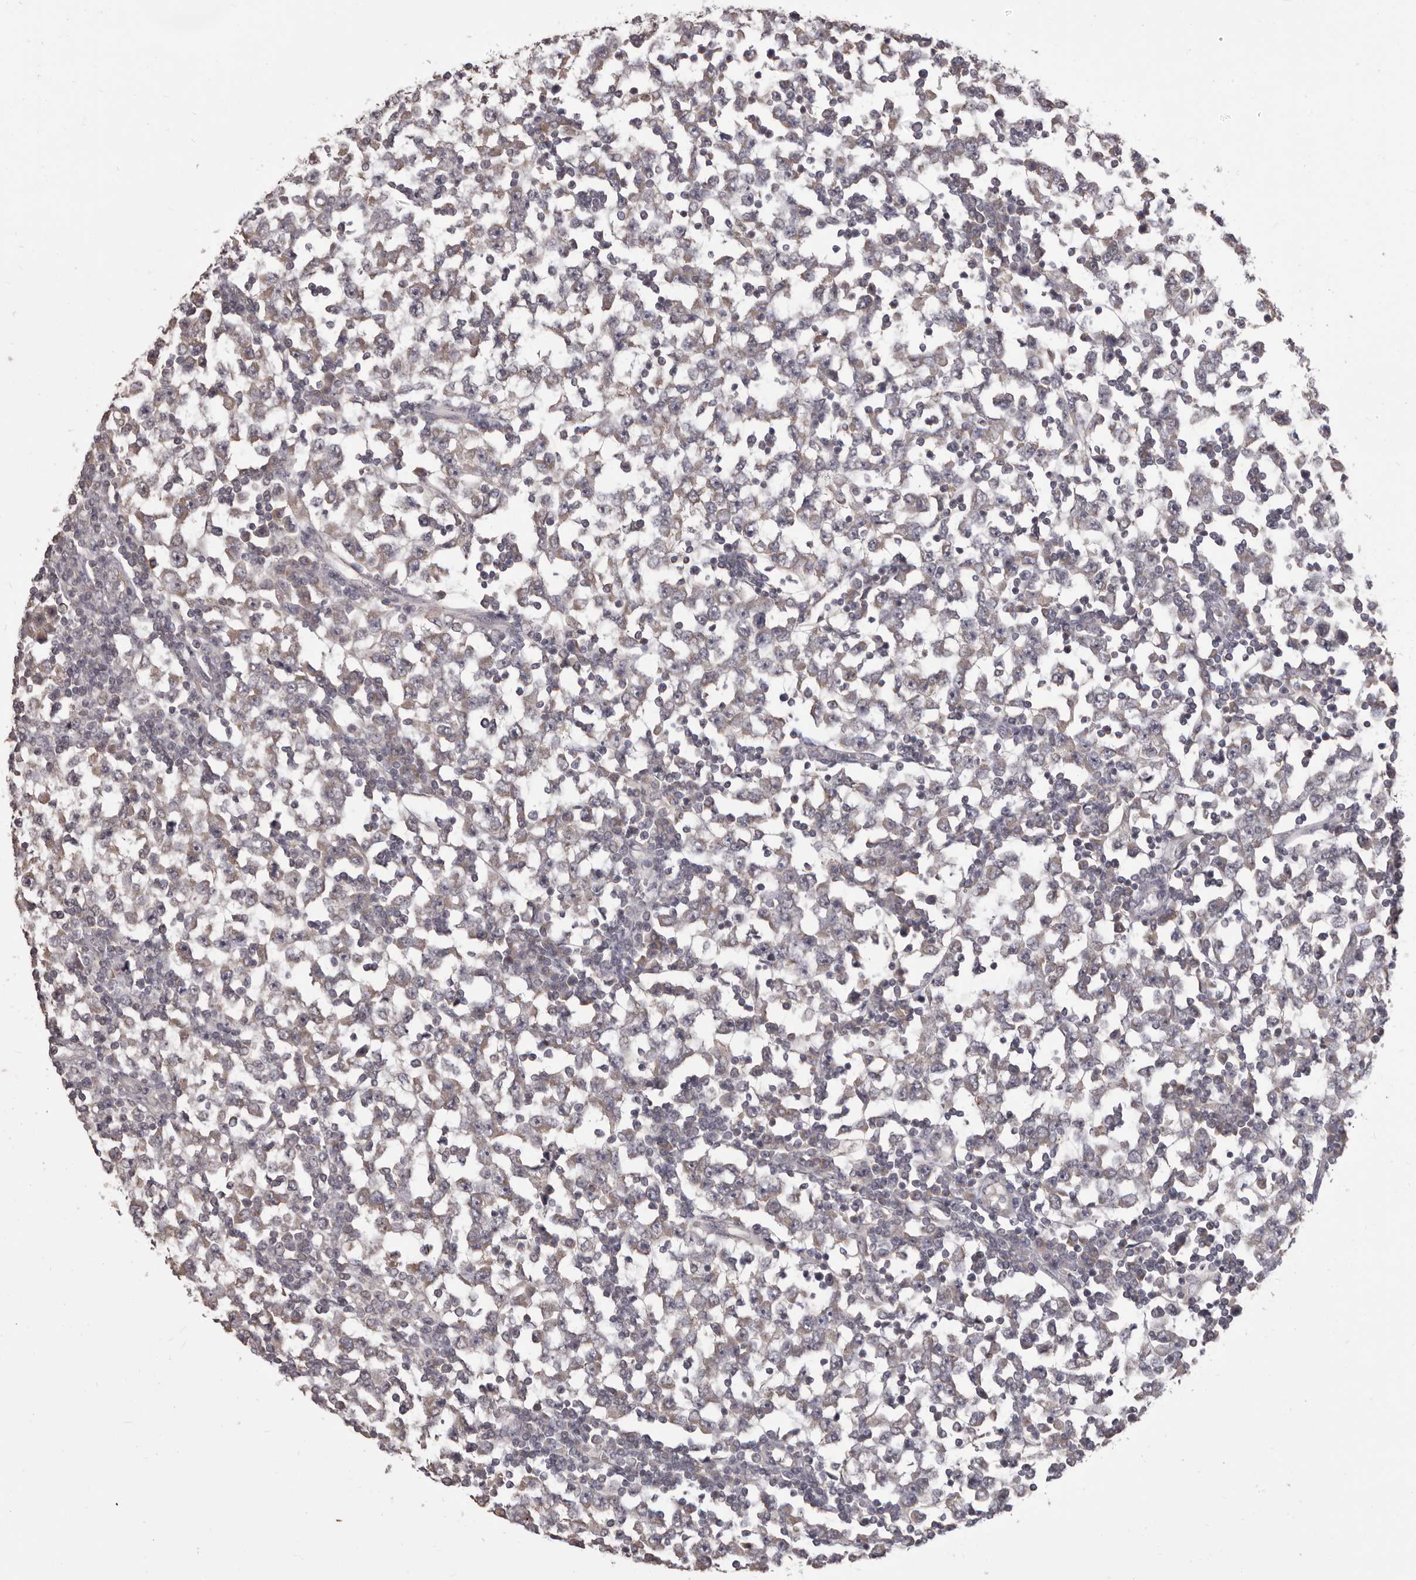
{"staining": {"intensity": "negative", "quantity": "none", "location": "none"}, "tissue": "testis cancer", "cell_type": "Tumor cells", "image_type": "cancer", "snomed": [{"axis": "morphology", "description": "Seminoma, NOS"}, {"axis": "topography", "description": "Testis"}], "caption": "Immunohistochemistry image of human seminoma (testis) stained for a protein (brown), which reveals no positivity in tumor cells.", "gene": "HRH1", "patient": {"sex": "male", "age": 65}}